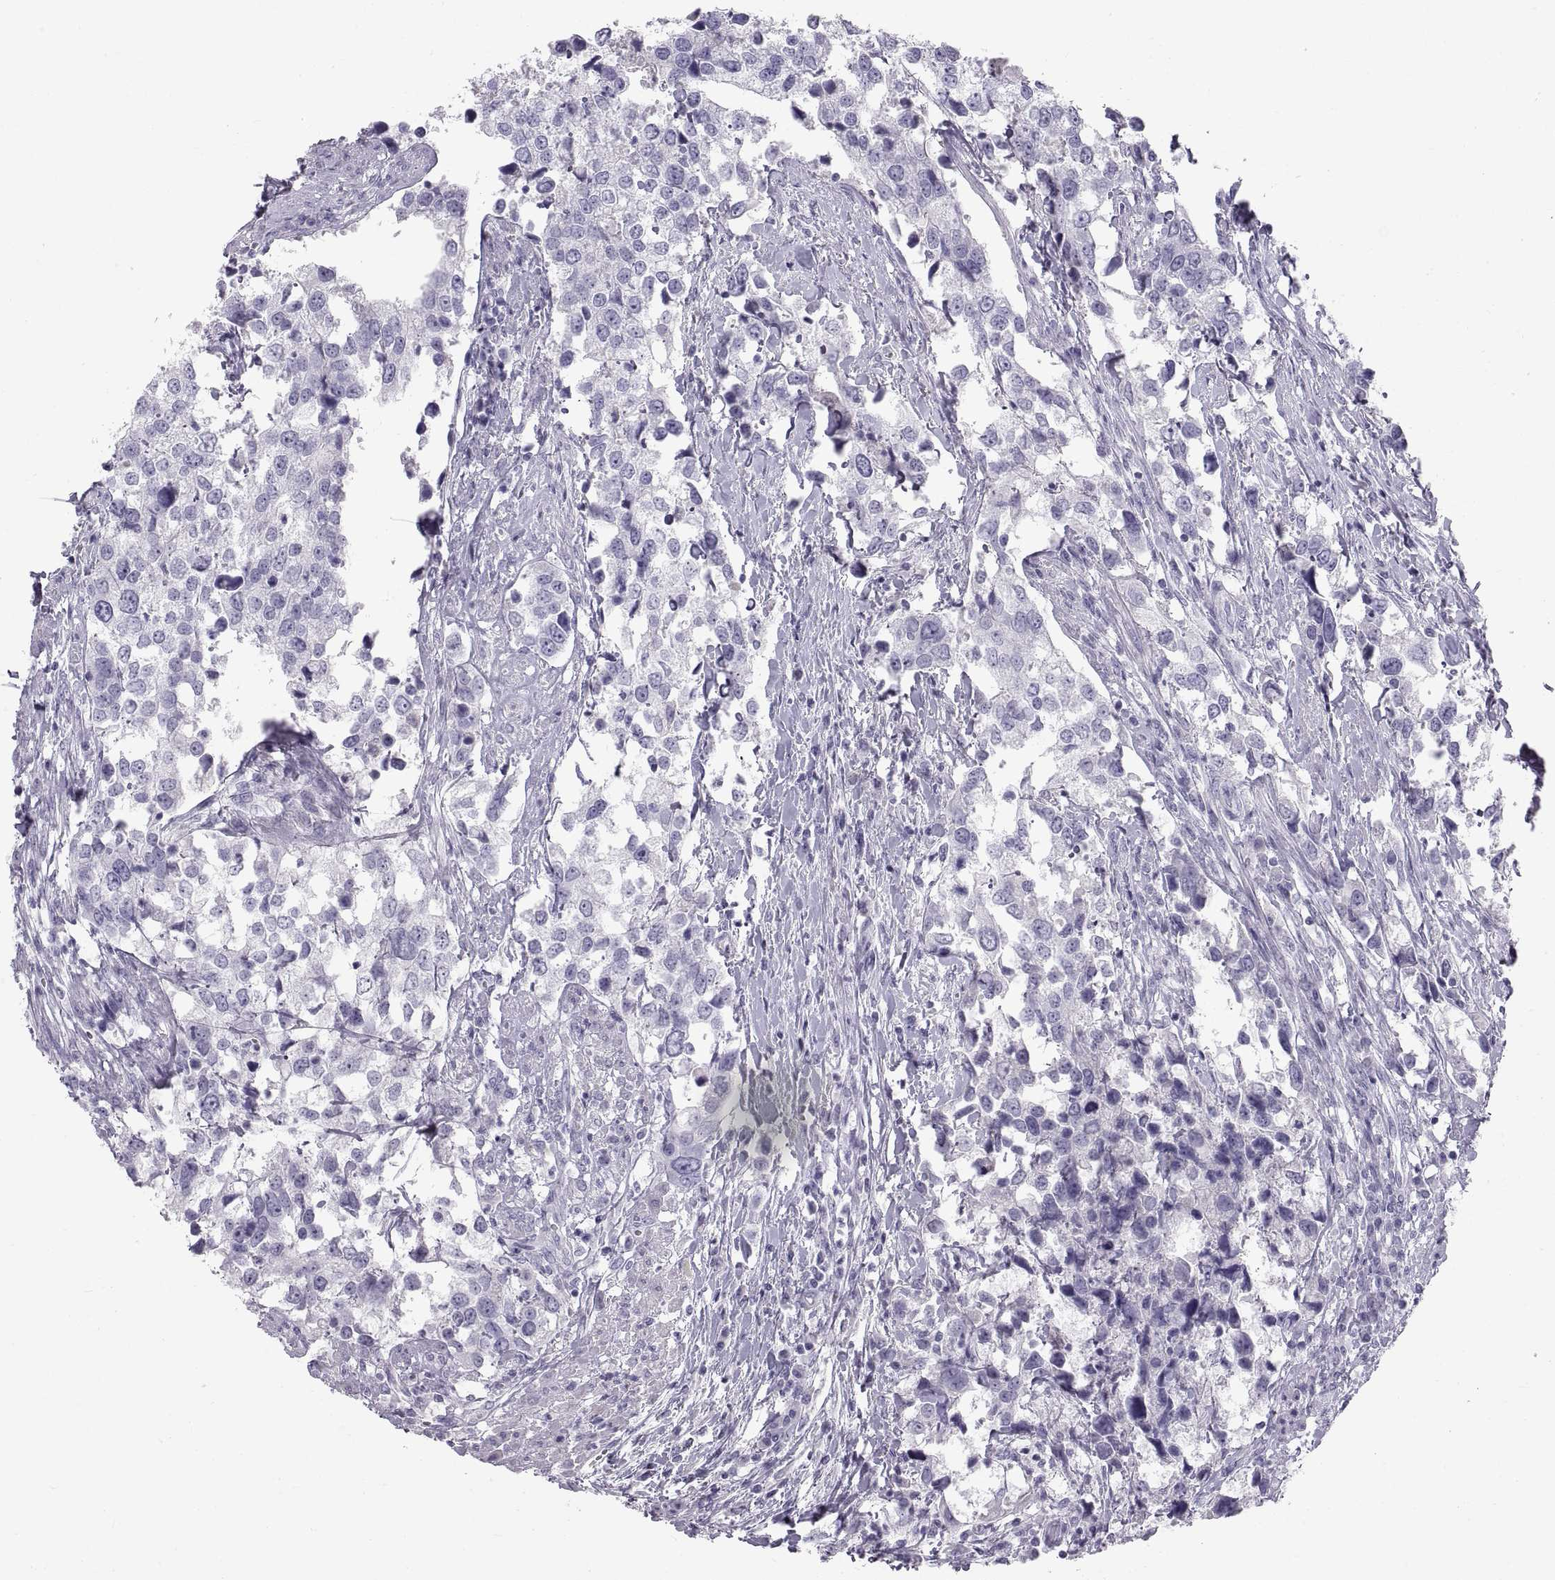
{"staining": {"intensity": "negative", "quantity": "none", "location": "none"}, "tissue": "urothelial cancer", "cell_type": "Tumor cells", "image_type": "cancer", "snomed": [{"axis": "morphology", "description": "Urothelial carcinoma, NOS"}, {"axis": "morphology", "description": "Urothelial carcinoma, High grade"}, {"axis": "topography", "description": "Urinary bladder"}], "caption": "This histopathology image is of transitional cell carcinoma stained with IHC to label a protein in brown with the nuclei are counter-stained blue. There is no positivity in tumor cells. (Brightfield microscopy of DAB immunohistochemistry (IHC) at high magnification).", "gene": "WFDC8", "patient": {"sex": "male", "age": 63}}